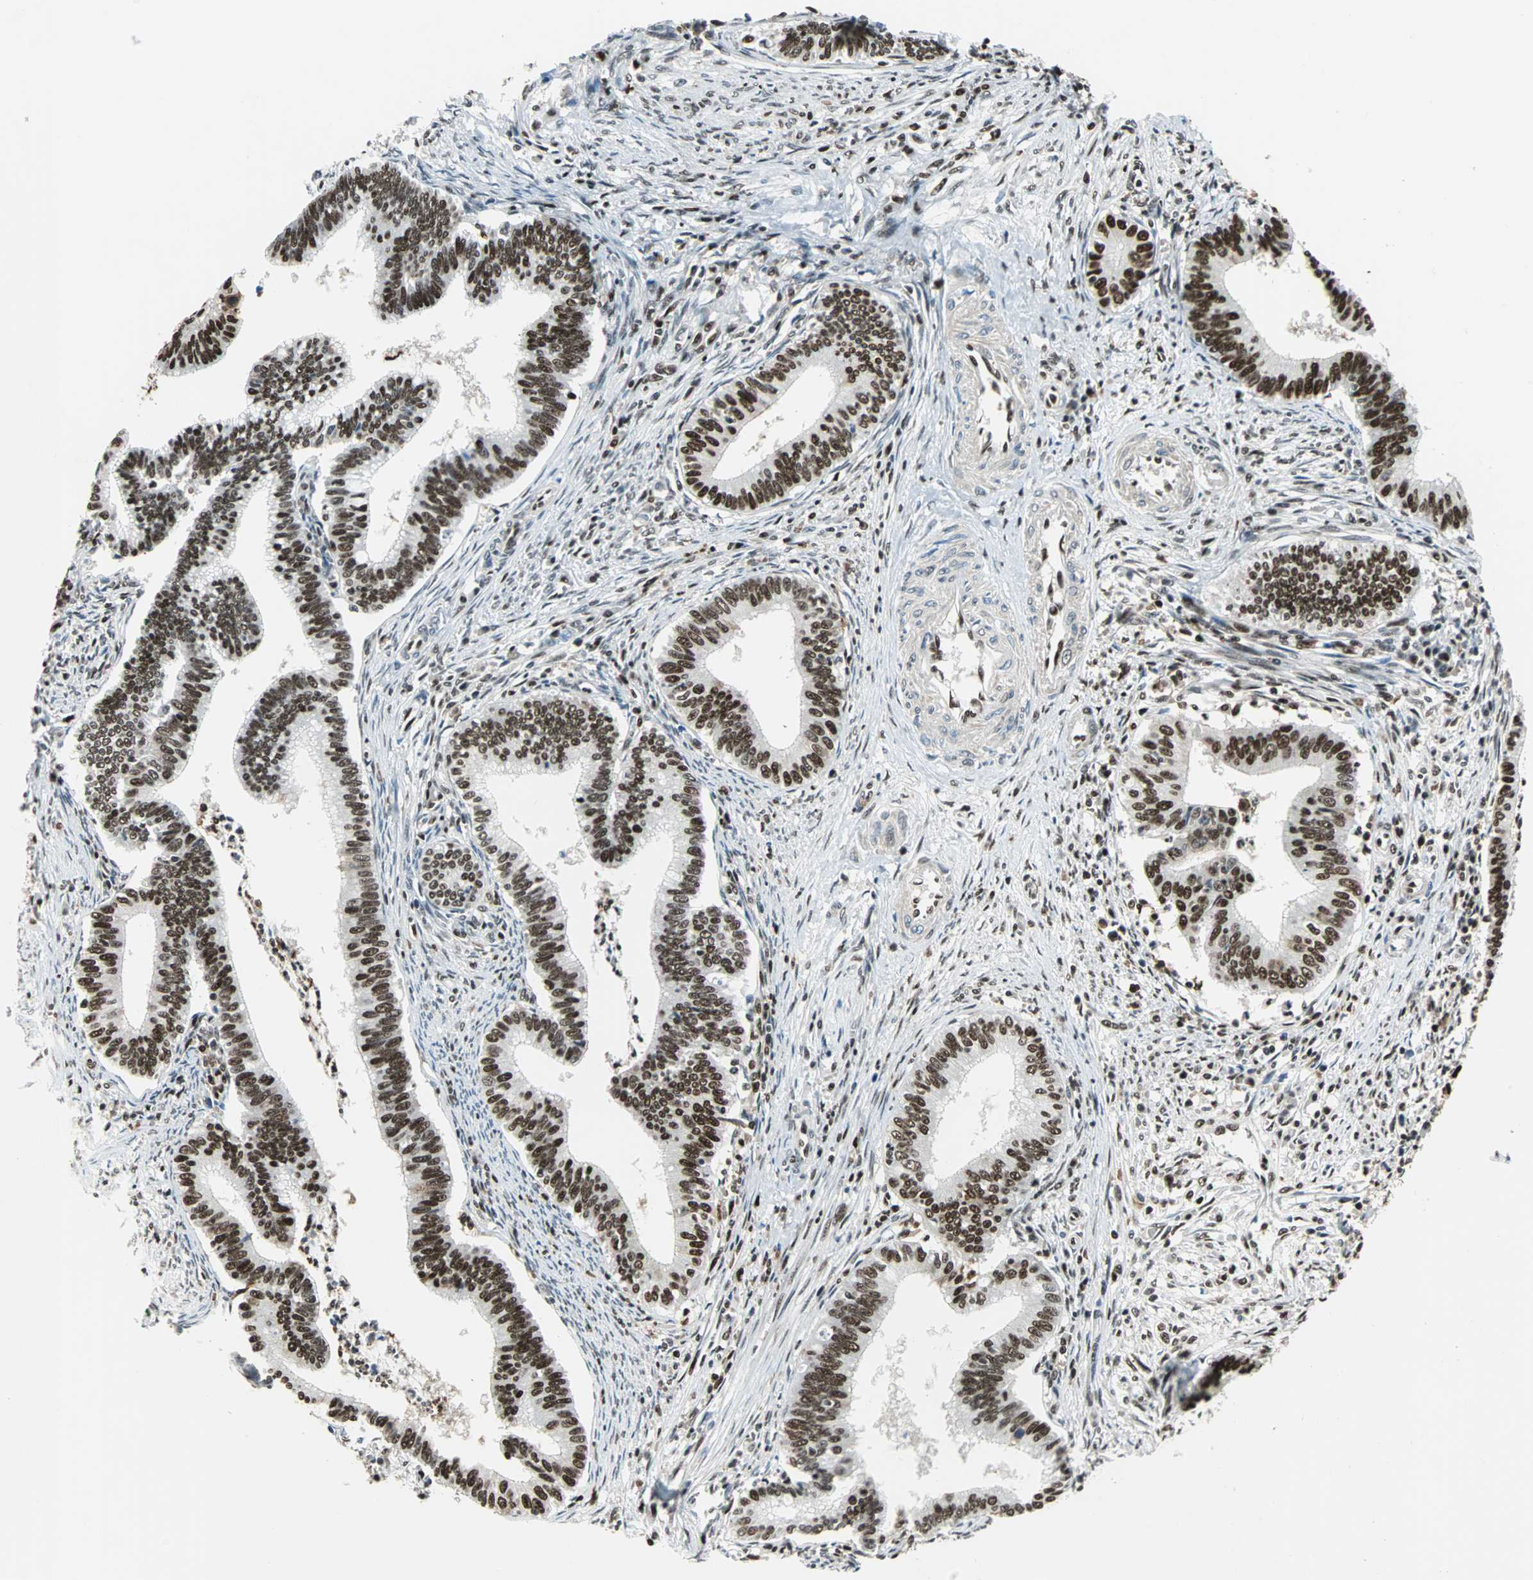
{"staining": {"intensity": "strong", "quantity": ">75%", "location": "nuclear"}, "tissue": "cervical cancer", "cell_type": "Tumor cells", "image_type": "cancer", "snomed": [{"axis": "morphology", "description": "Adenocarcinoma, NOS"}, {"axis": "topography", "description": "Cervix"}], "caption": "Immunohistochemical staining of human adenocarcinoma (cervical) reveals high levels of strong nuclear positivity in about >75% of tumor cells. (DAB IHC, brown staining for protein, blue staining for nuclei).", "gene": "XRCC4", "patient": {"sex": "female", "age": 36}}